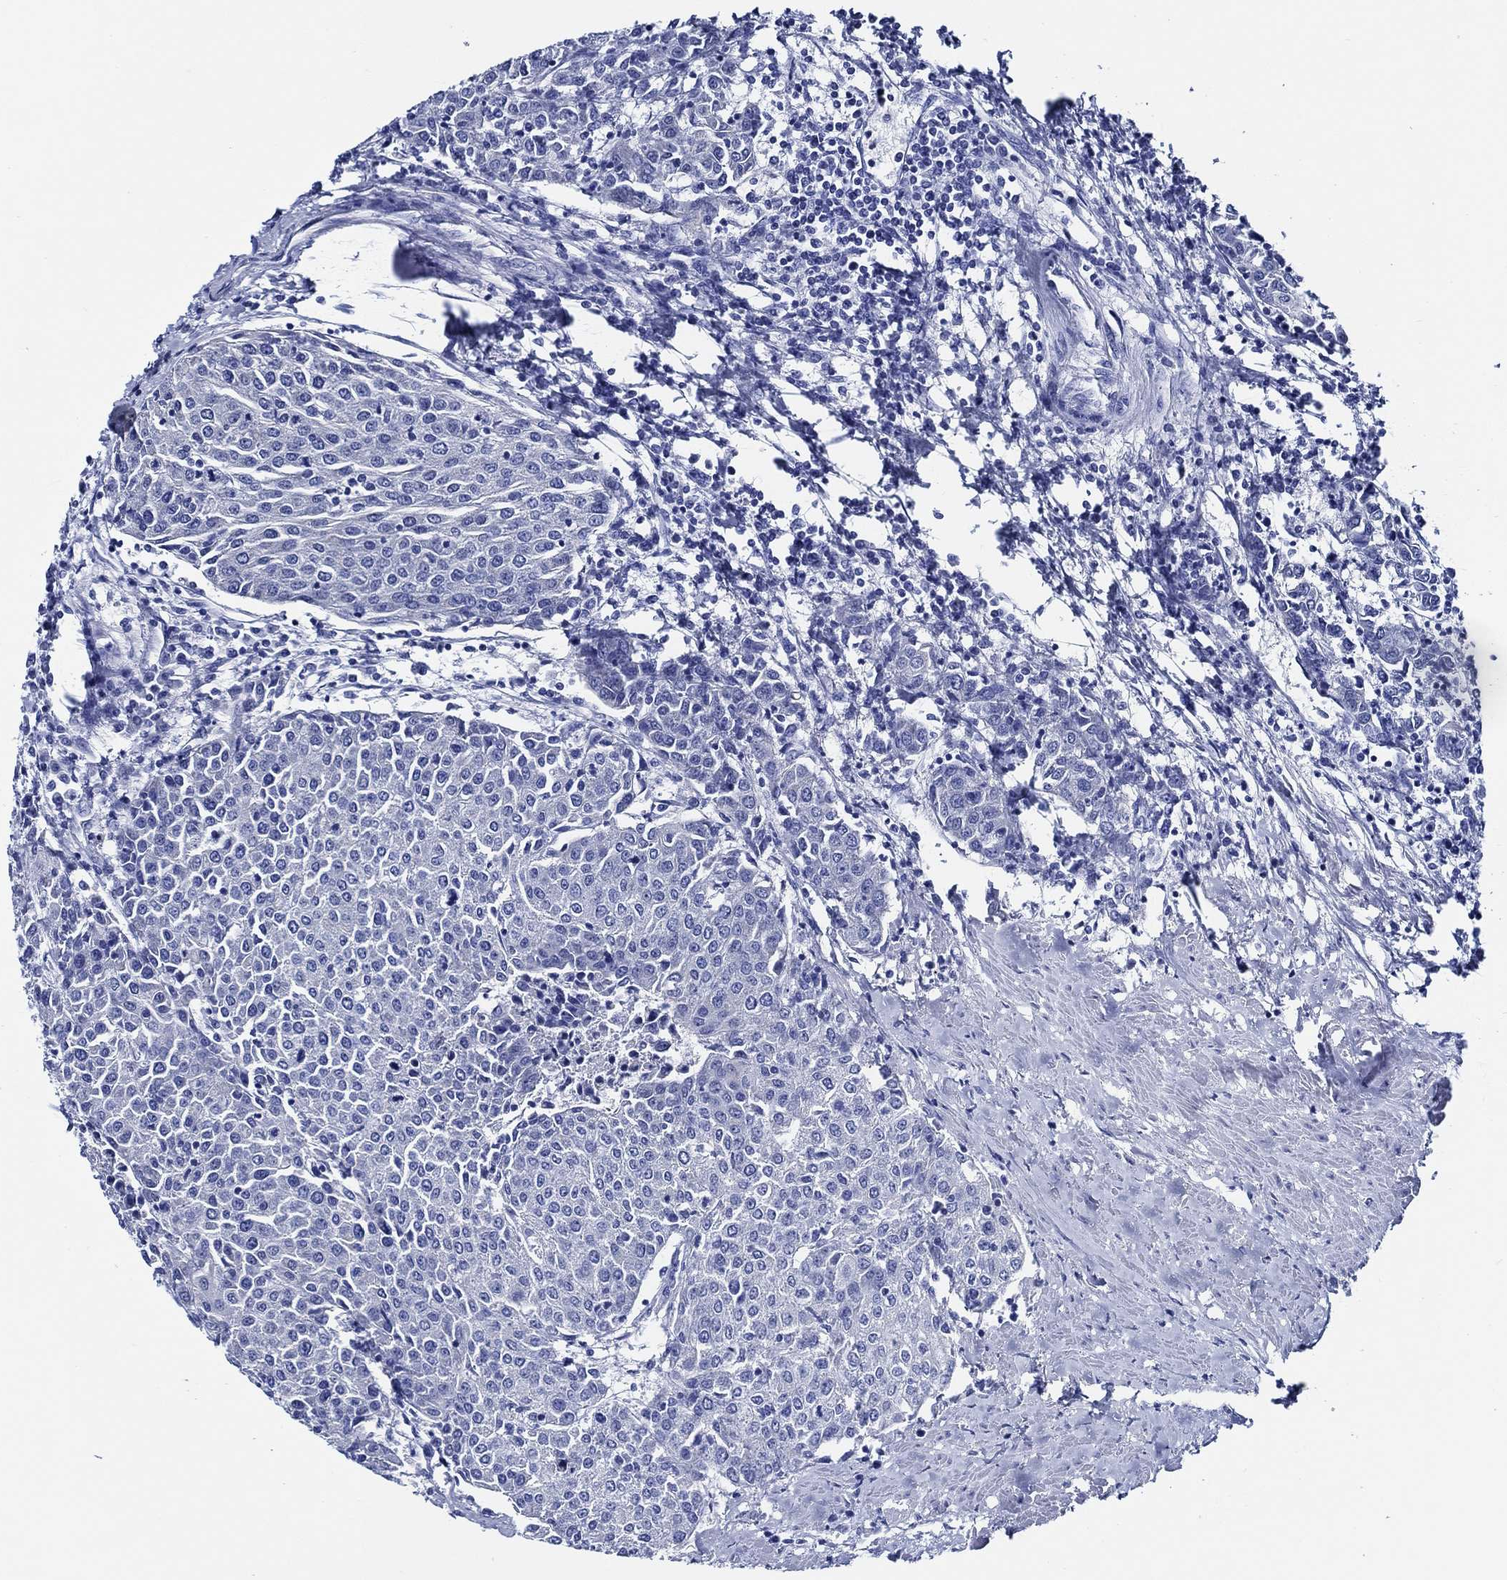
{"staining": {"intensity": "negative", "quantity": "none", "location": "none"}, "tissue": "urothelial cancer", "cell_type": "Tumor cells", "image_type": "cancer", "snomed": [{"axis": "morphology", "description": "Urothelial carcinoma, High grade"}, {"axis": "topography", "description": "Urinary bladder"}], "caption": "High-grade urothelial carcinoma stained for a protein using immunohistochemistry (IHC) exhibits no positivity tumor cells.", "gene": "WDR62", "patient": {"sex": "female", "age": 85}}